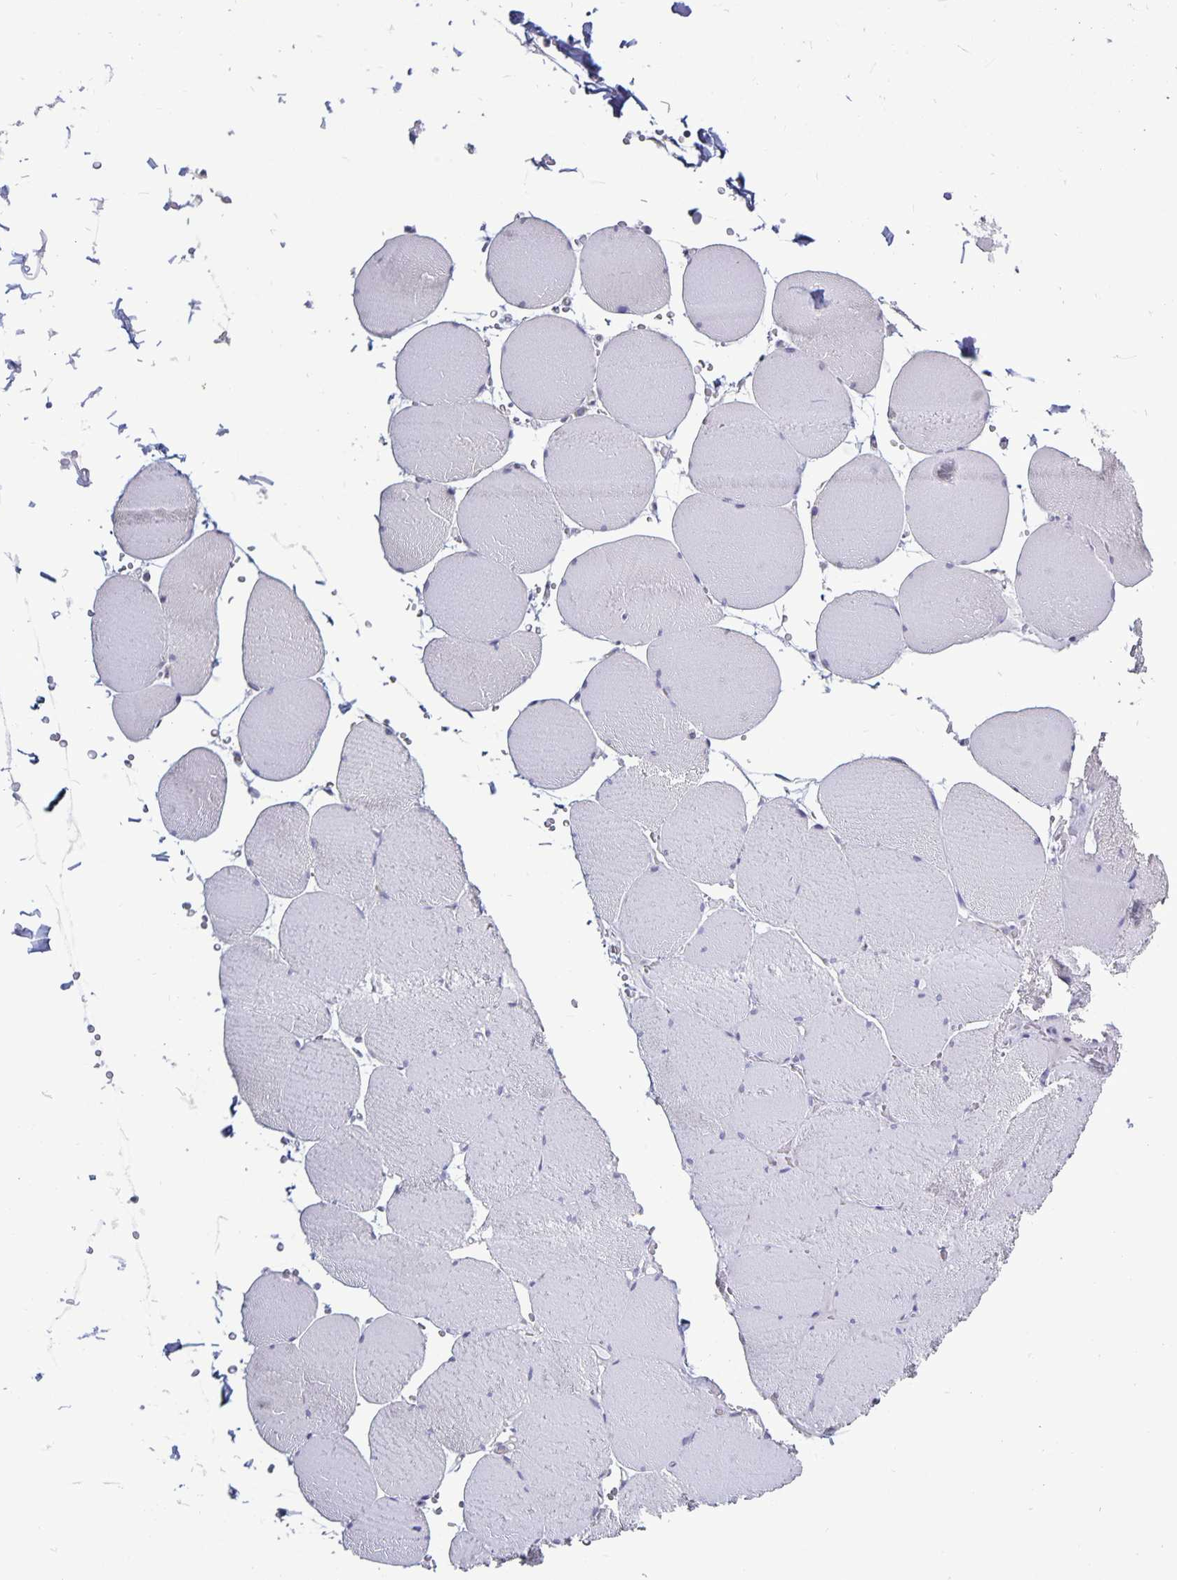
{"staining": {"intensity": "negative", "quantity": "none", "location": "none"}, "tissue": "skeletal muscle", "cell_type": "Myocytes", "image_type": "normal", "snomed": [{"axis": "morphology", "description": "Normal tissue, NOS"}, {"axis": "topography", "description": "Skeletal muscle"}, {"axis": "topography", "description": "Head-Neck"}], "caption": "A histopathology image of skeletal muscle stained for a protein demonstrates no brown staining in myocytes. (DAB IHC, high magnification).", "gene": "PLCB3", "patient": {"sex": "male", "age": 66}}